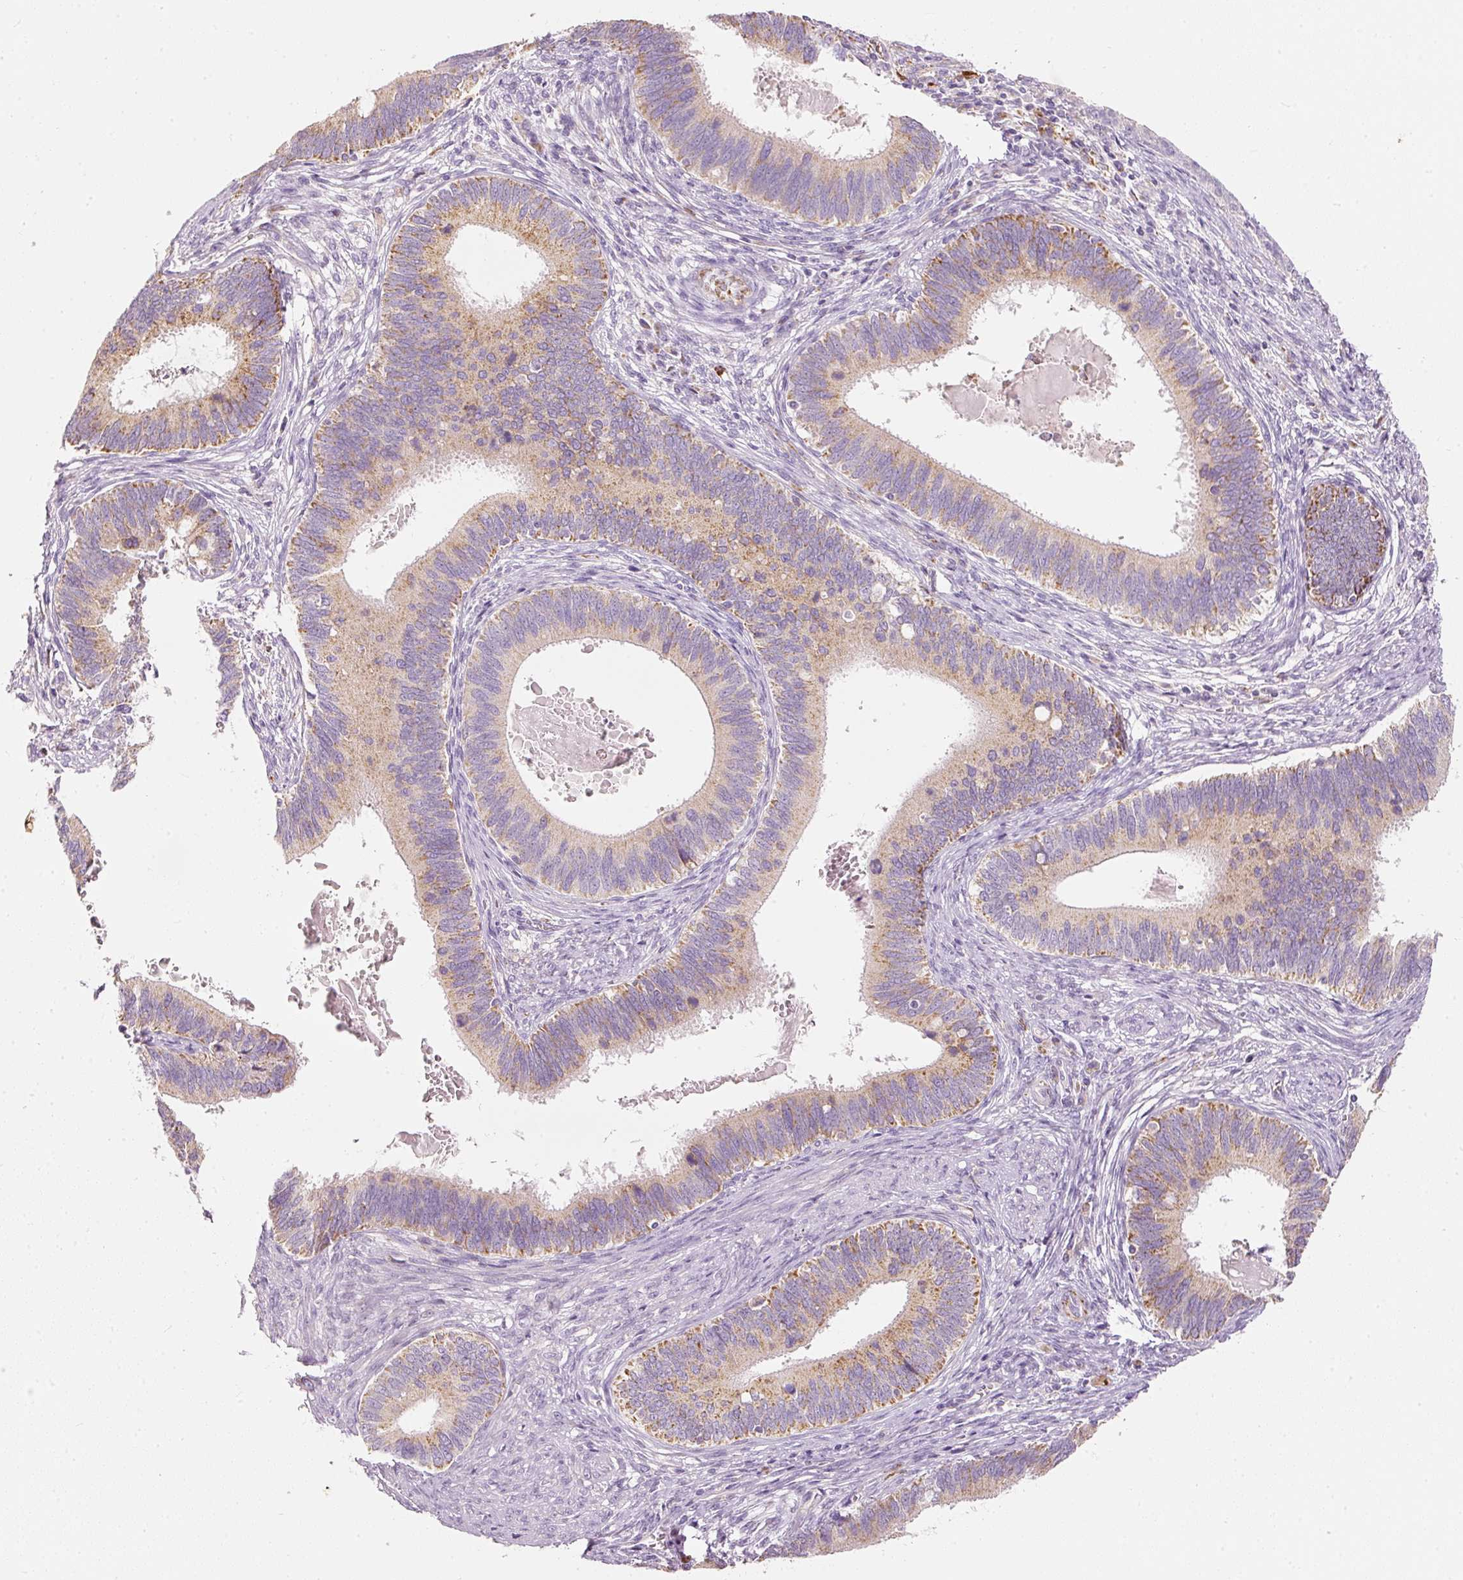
{"staining": {"intensity": "moderate", "quantity": "25%-75%", "location": "cytoplasmic/membranous"}, "tissue": "cervical cancer", "cell_type": "Tumor cells", "image_type": "cancer", "snomed": [{"axis": "morphology", "description": "Adenocarcinoma, NOS"}, {"axis": "topography", "description": "Cervix"}], "caption": "Adenocarcinoma (cervical) stained with DAB IHC demonstrates medium levels of moderate cytoplasmic/membranous staining in about 25%-75% of tumor cells. Nuclei are stained in blue.", "gene": "MTHFD2", "patient": {"sex": "female", "age": 42}}